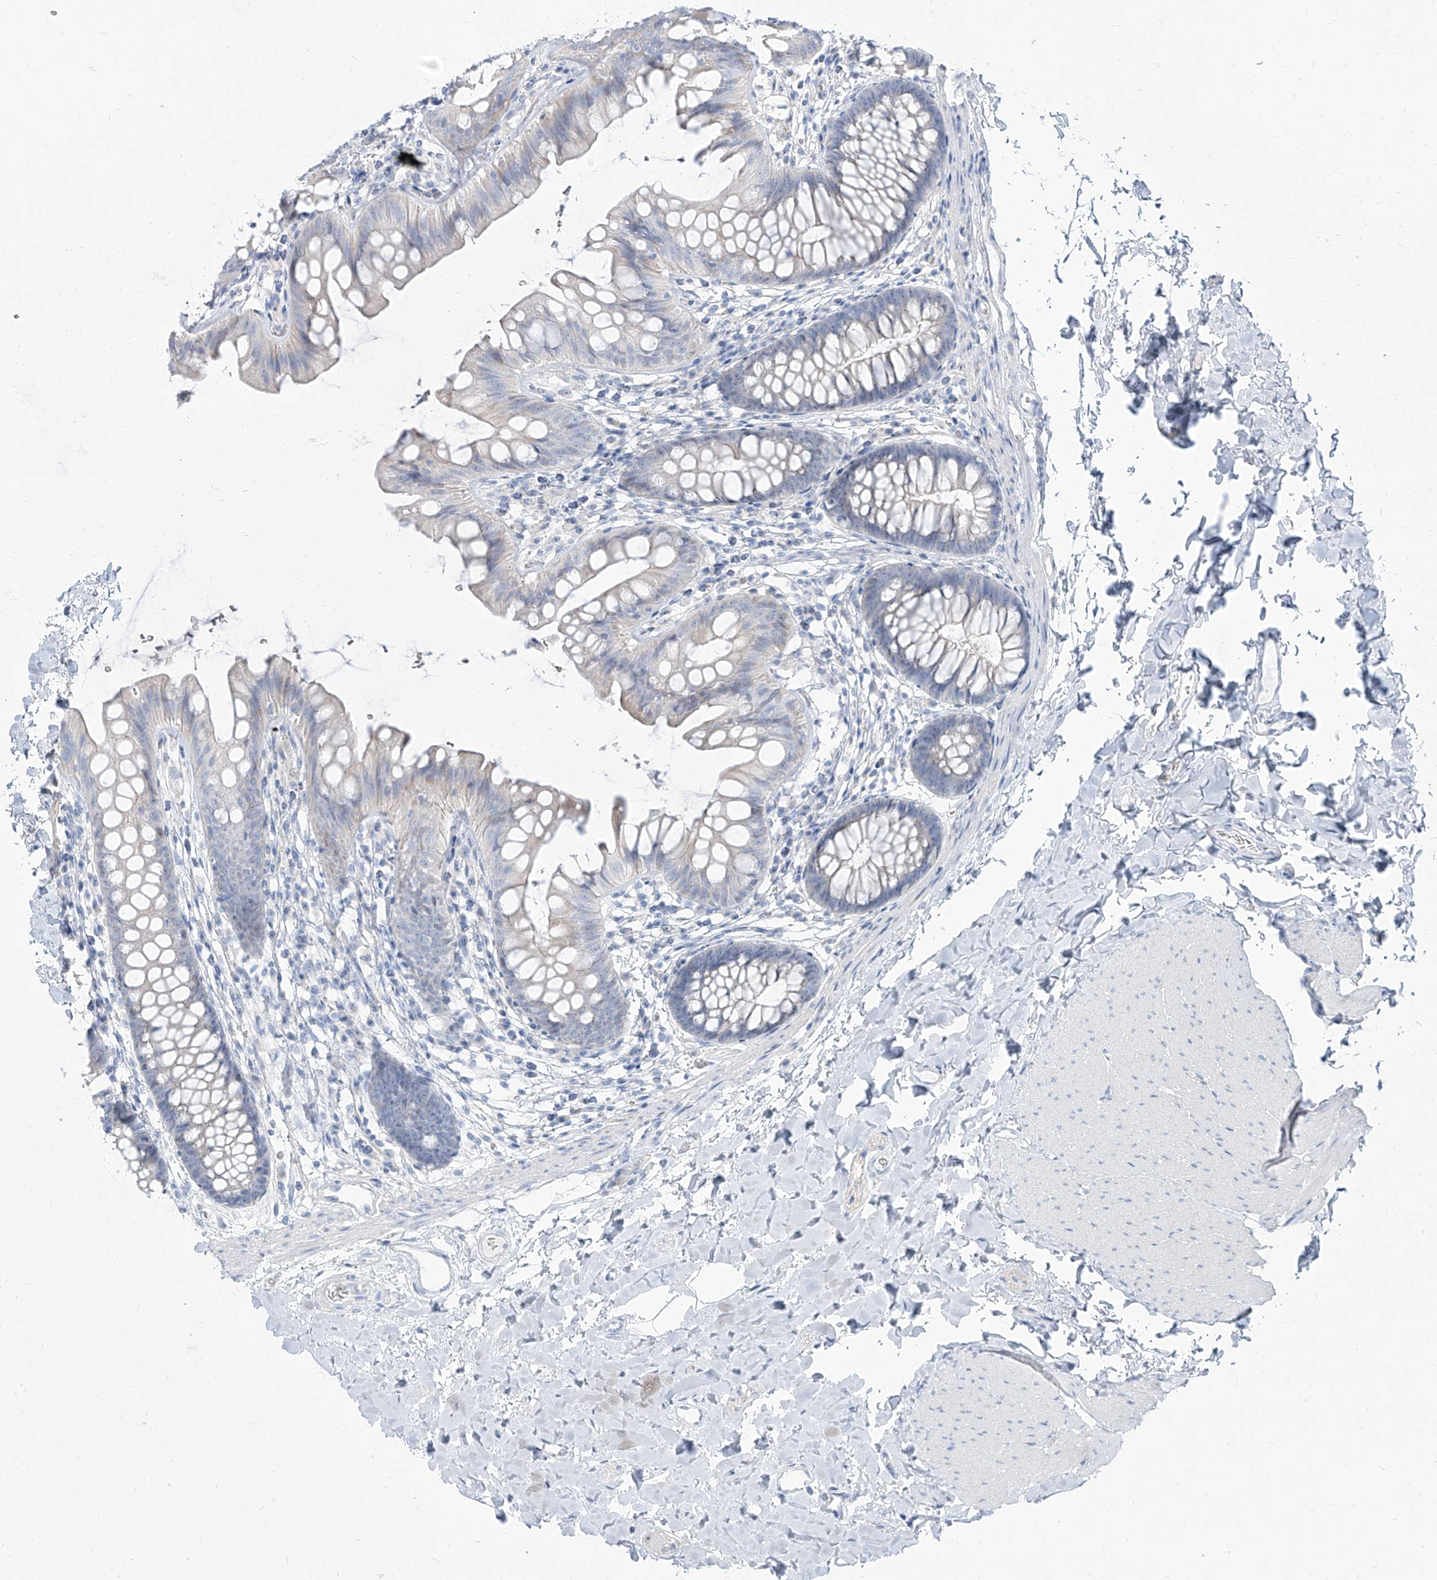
{"staining": {"intensity": "negative", "quantity": "none", "location": "none"}, "tissue": "colon", "cell_type": "Endothelial cells", "image_type": "normal", "snomed": [{"axis": "morphology", "description": "Normal tissue, NOS"}, {"axis": "topography", "description": "Colon"}], "caption": "Protein analysis of normal colon exhibits no significant staining in endothelial cells.", "gene": "TXLNB", "patient": {"sex": "female", "age": 62}}